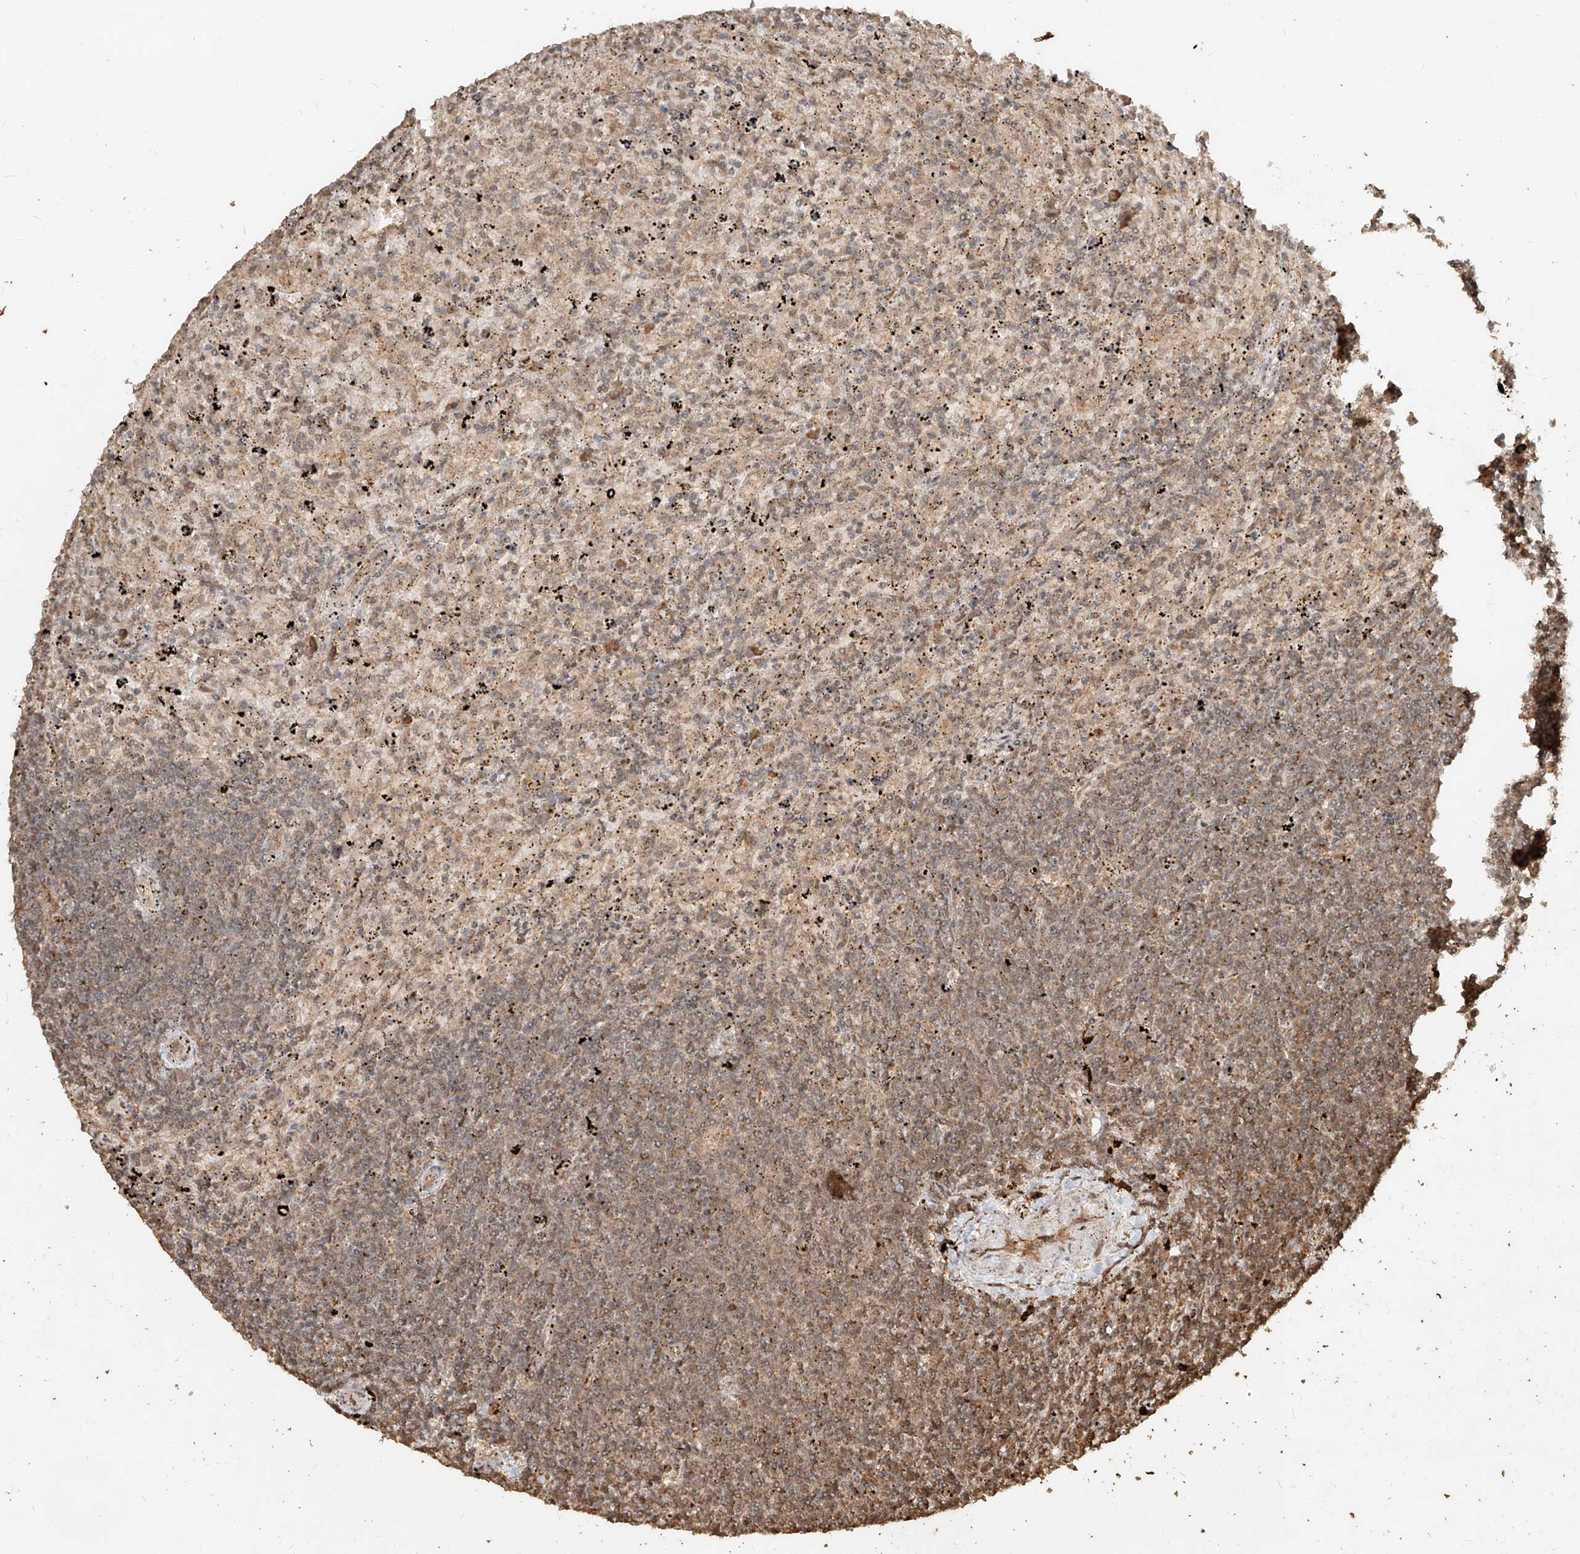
{"staining": {"intensity": "weak", "quantity": "<25%", "location": "cytoplasmic/membranous,nuclear"}, "tissue": "lymphoma", "cell_type": "Tumor cells", "image_type": "cancer", "snomed": [{"axis": "morphology", "description": "Malignant lymphoma, non-Hodgkin's type, Low grade"}, {"axis": "topography", "description": "Spleen"}], "caption": "DAB immunohistochemical staining of malignant lymphoma, non-Hodgkin's type (low-grade) demonstrates no significant staining in tumor cells.", "gene": "ZNF660", "patient": {"sex": "male", "age": 76}}